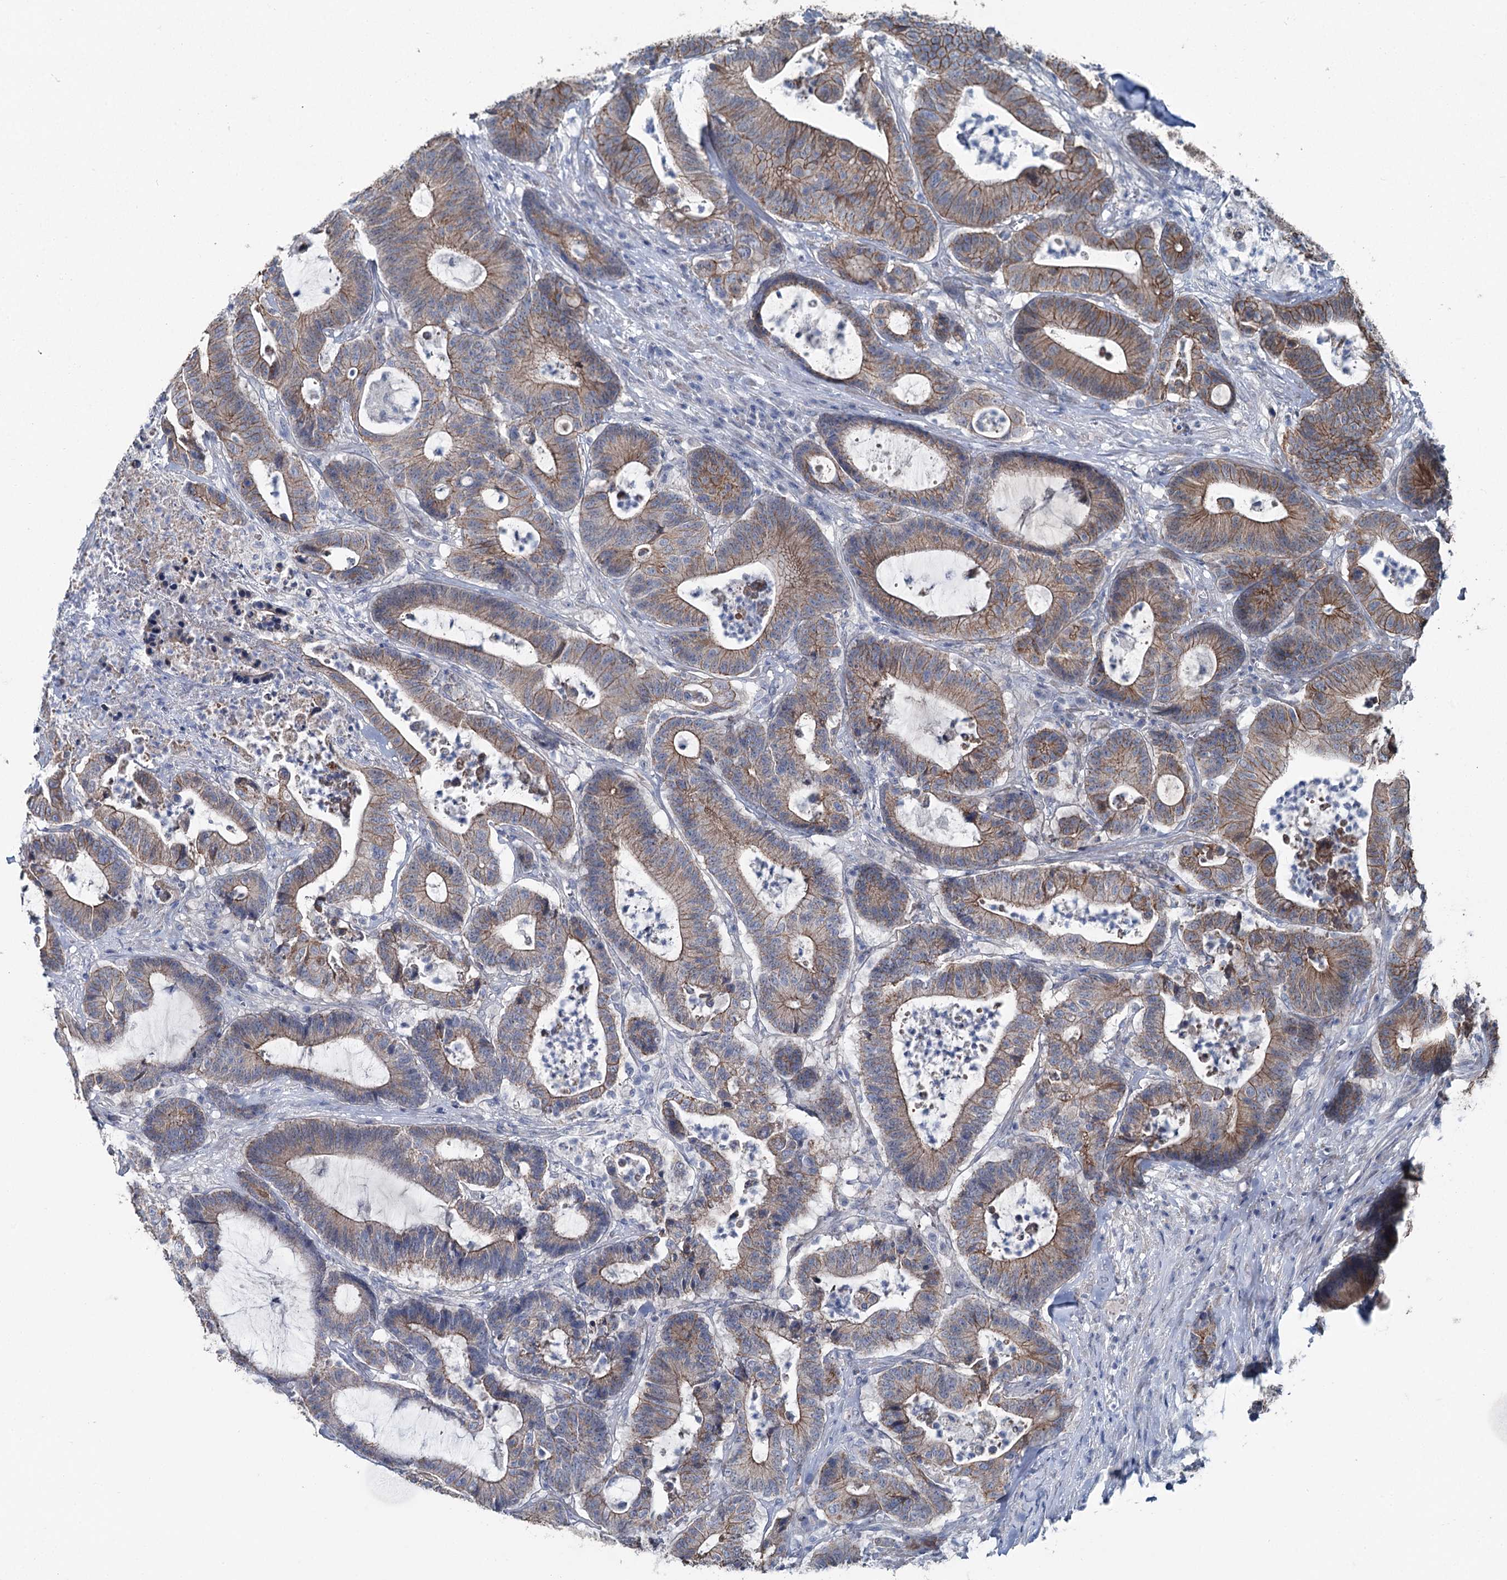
{"staining": {"intensity": "moderate", "quantity": "25%-75%", "location": "cytoplasmic/membranous"}, "tissue": "colorectal cancer", "cell_type": "Tumor cells", "image_type": "cancer", "snomed": [{"axis": "morphology", "description": "Adenocarcinoma, NOS"}, {"axis": "topography", "description": "Colon"}], "caption": "Immunohistochemistry micrograph of colorectal cancer (adenocarcinoma) stained for a protein (brown), which displays medium levels of moderate cytoplasmic/membranous positivity in approximately 25%-75% of tumor cells.", "gene": "FAM120B", "patient": {"sex": "female", "age": 84}}